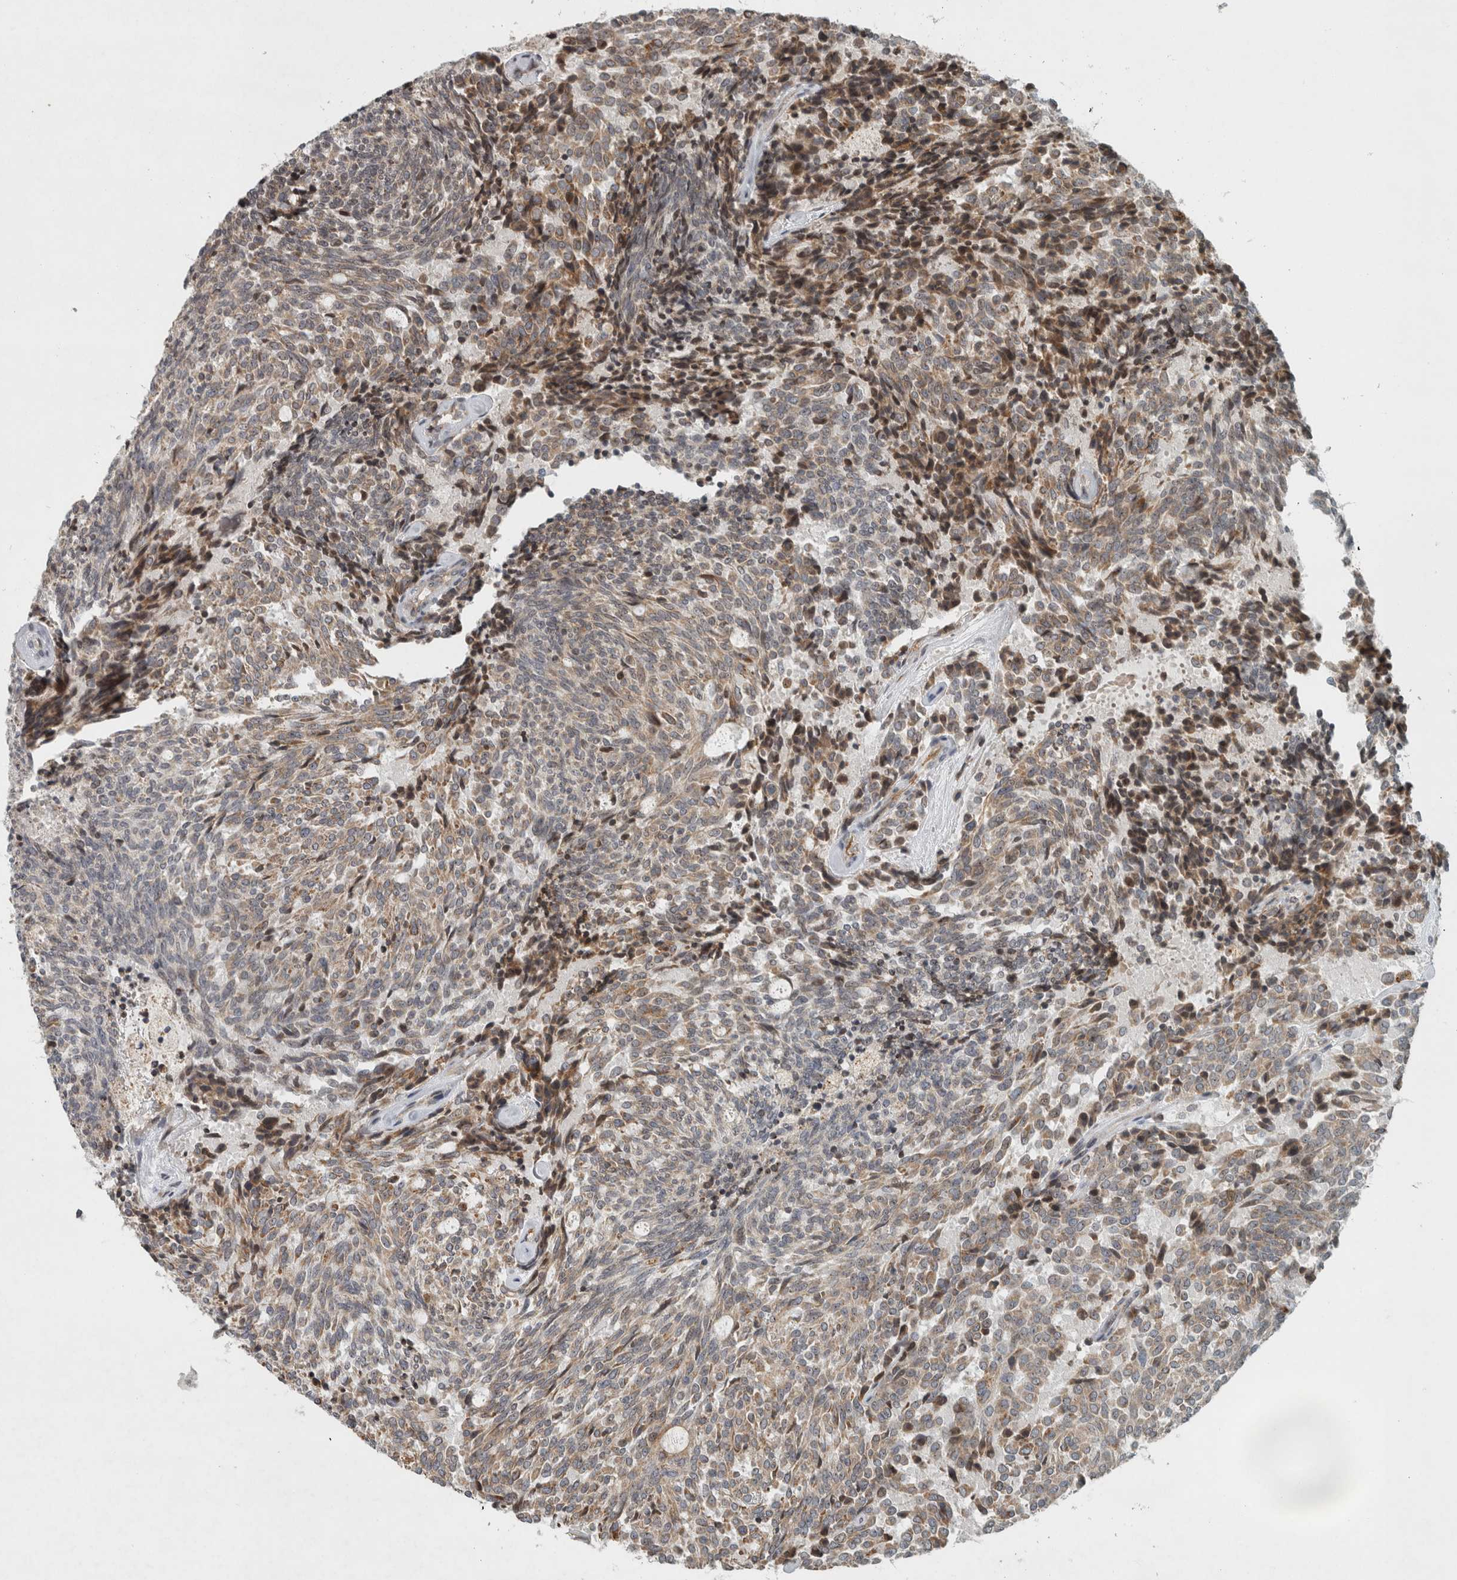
{"staining": {"intensity": "weak", "quantity": ">75%", "location": "cytoplasmic/membranous"}, "tissue": "carcinoid", "cell_type": "Tumor cells", "image_type": "cancer", "snomed": [{"axis": "morphology", "description": "Carcinoid, malignant, NOS"}, {"axis": "topography", "description": "Pancreas"}], "caption": "Weak cytoplasmic/membranous protein staining is appreciated in about >75% of tumor cells in malignant carcinoid.", "gene": "GPR137B", "patient": {"sex": "female", "age": 54}}